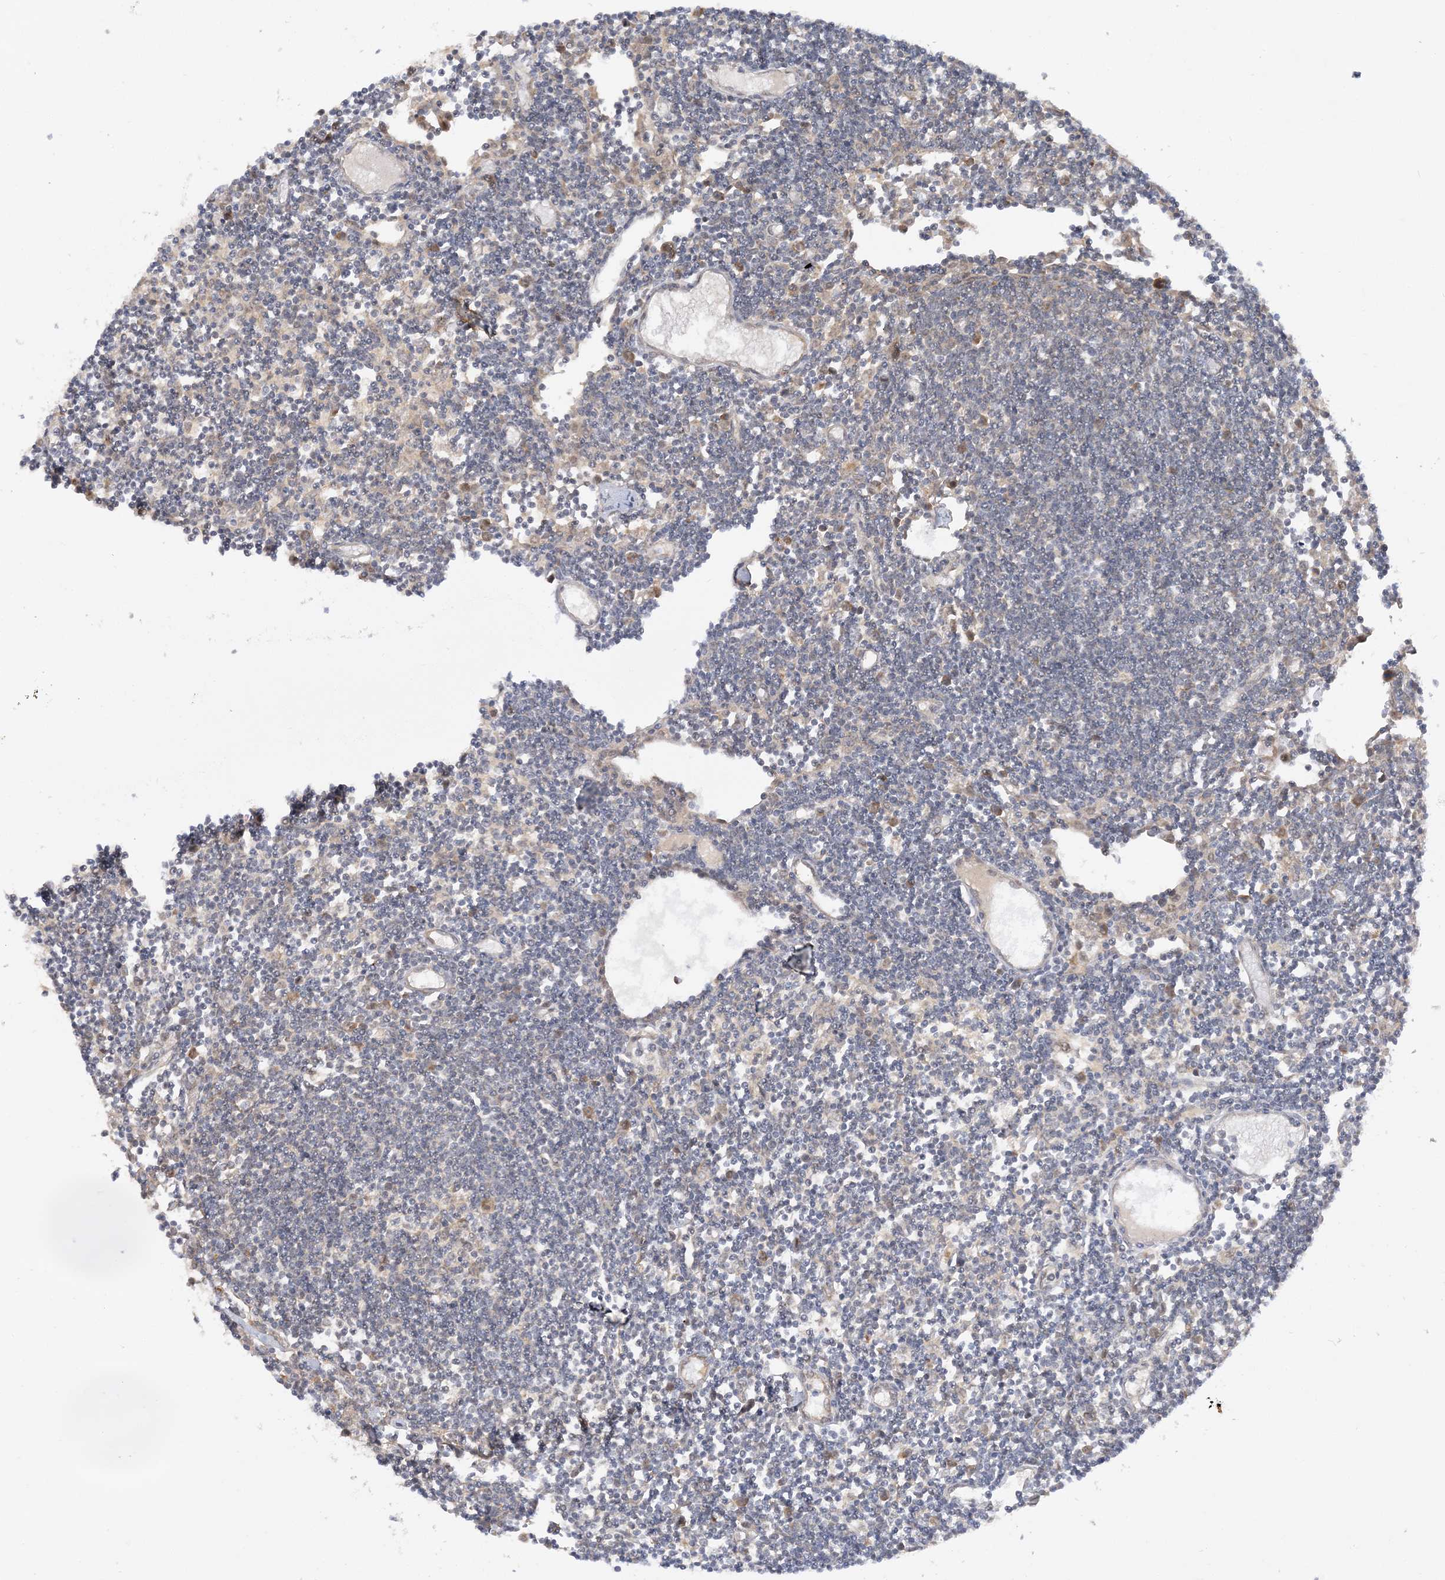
{"staining": {"intensity": "moderate", "quantity": "25%-75%", "location": "cytoplasmic/membranous"}, "tissue": "lymph node", "cell_type": "Germinal center cells", "image_type": "normal", "snomed": [{"axis": "morphology", "description": "Normal tissue, NOS"}, {"axis": "topography", "description": "Lymph node"}], "caption": "Unremarkable lymph node displays moderate cytoplasmic/membranous positivity in approximately 25%-75% of germinal center cells, visualized by immunohistochemistry.", "gene": "MMADHC", "patient": {"sex": "female", "age": 11}}